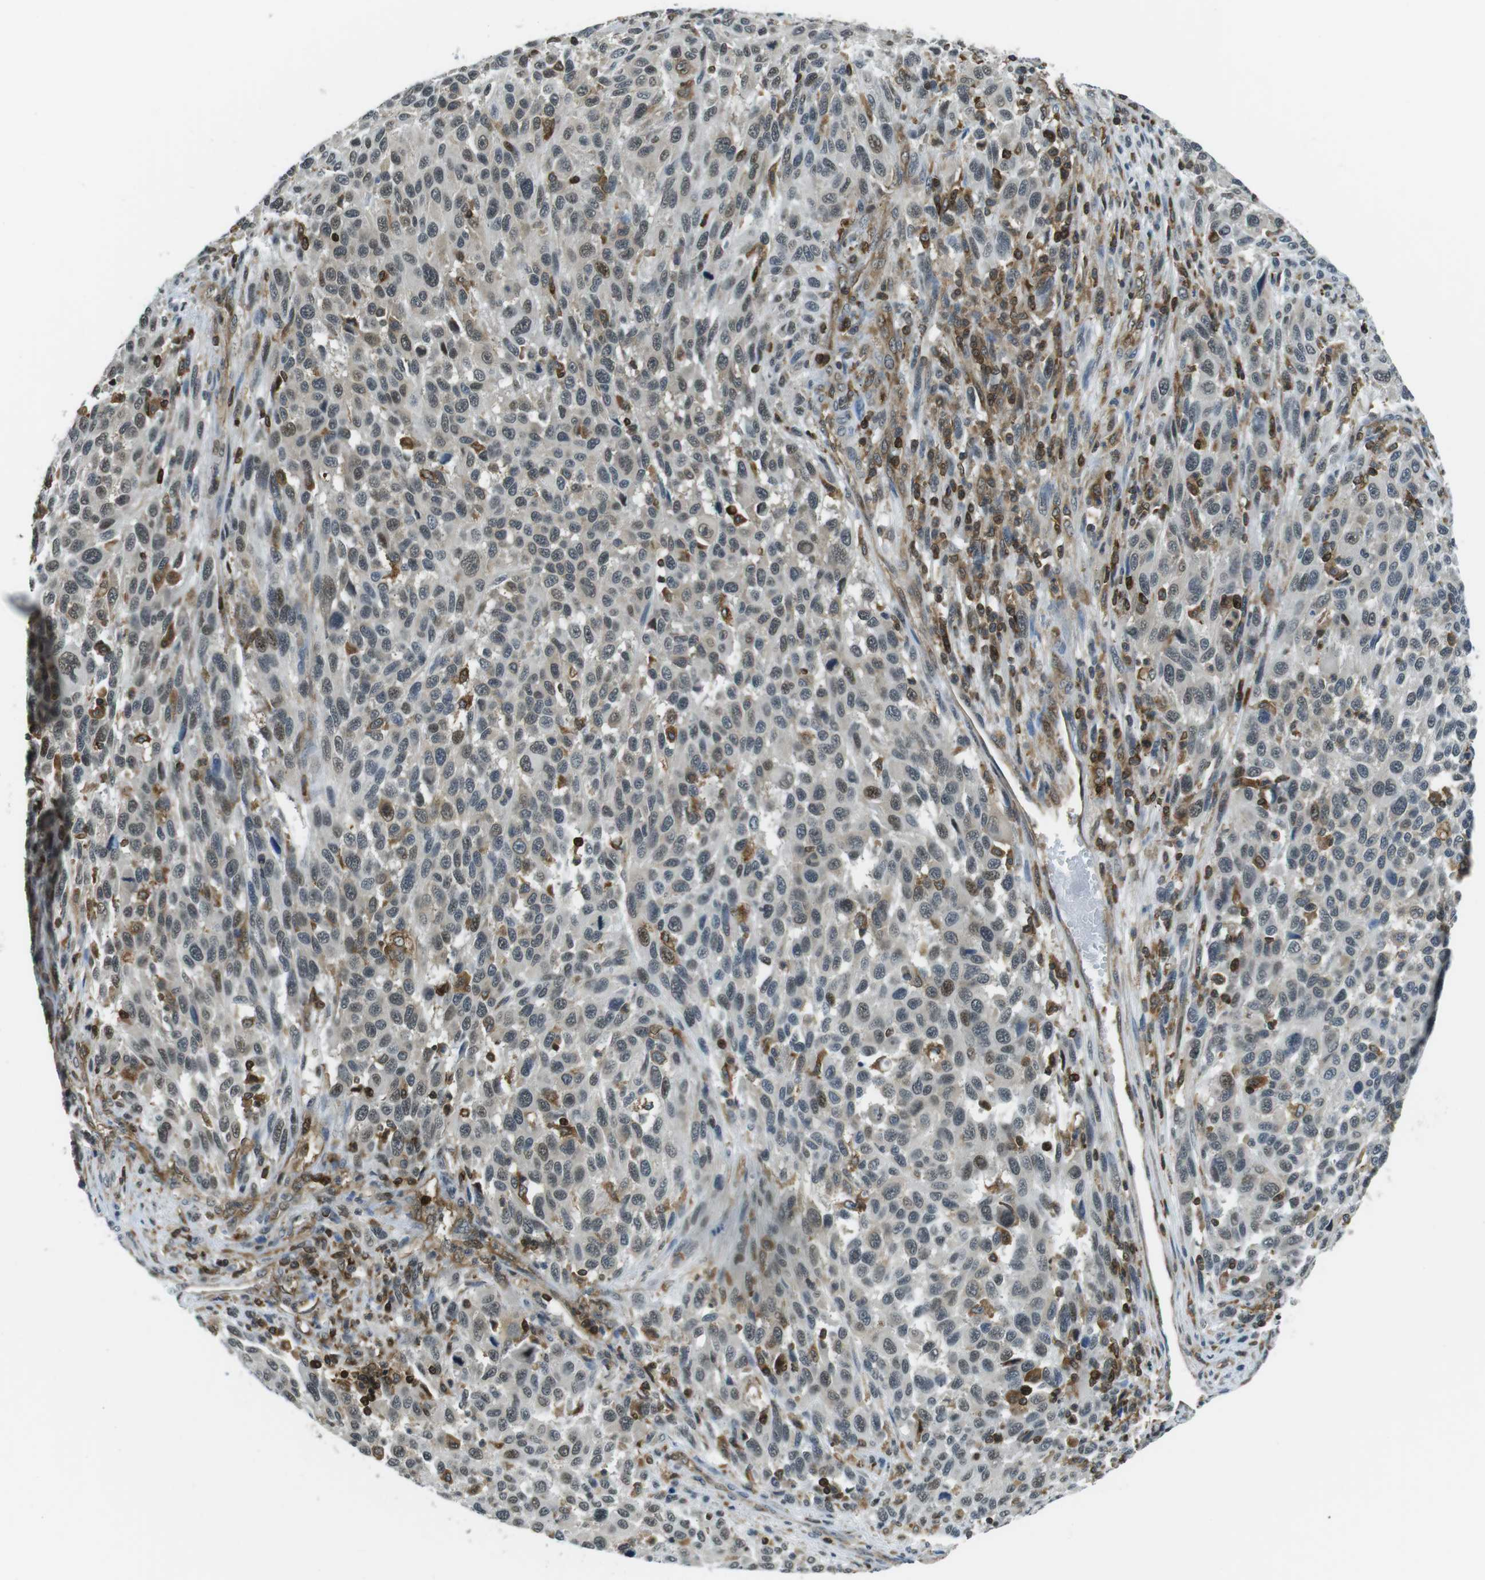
{"staining": {"intensity": "weak", "quantity": "<25%", "location": "nuclear"}, "tissue": "melanoma", "cell_type": "Tumor cells", "image_type": "cancer", "snomed": [{"axis": "morphology", "description": "Malignant melanoma, Metastatic site"}, {"axis": "topography", "description": "Lymph node"}], "caption": "Protein analysis of melanoma demonstrates no significant positivity in tumor cells.", "gene": "STK10", "patient": {"sex": "male", "age": 61}}